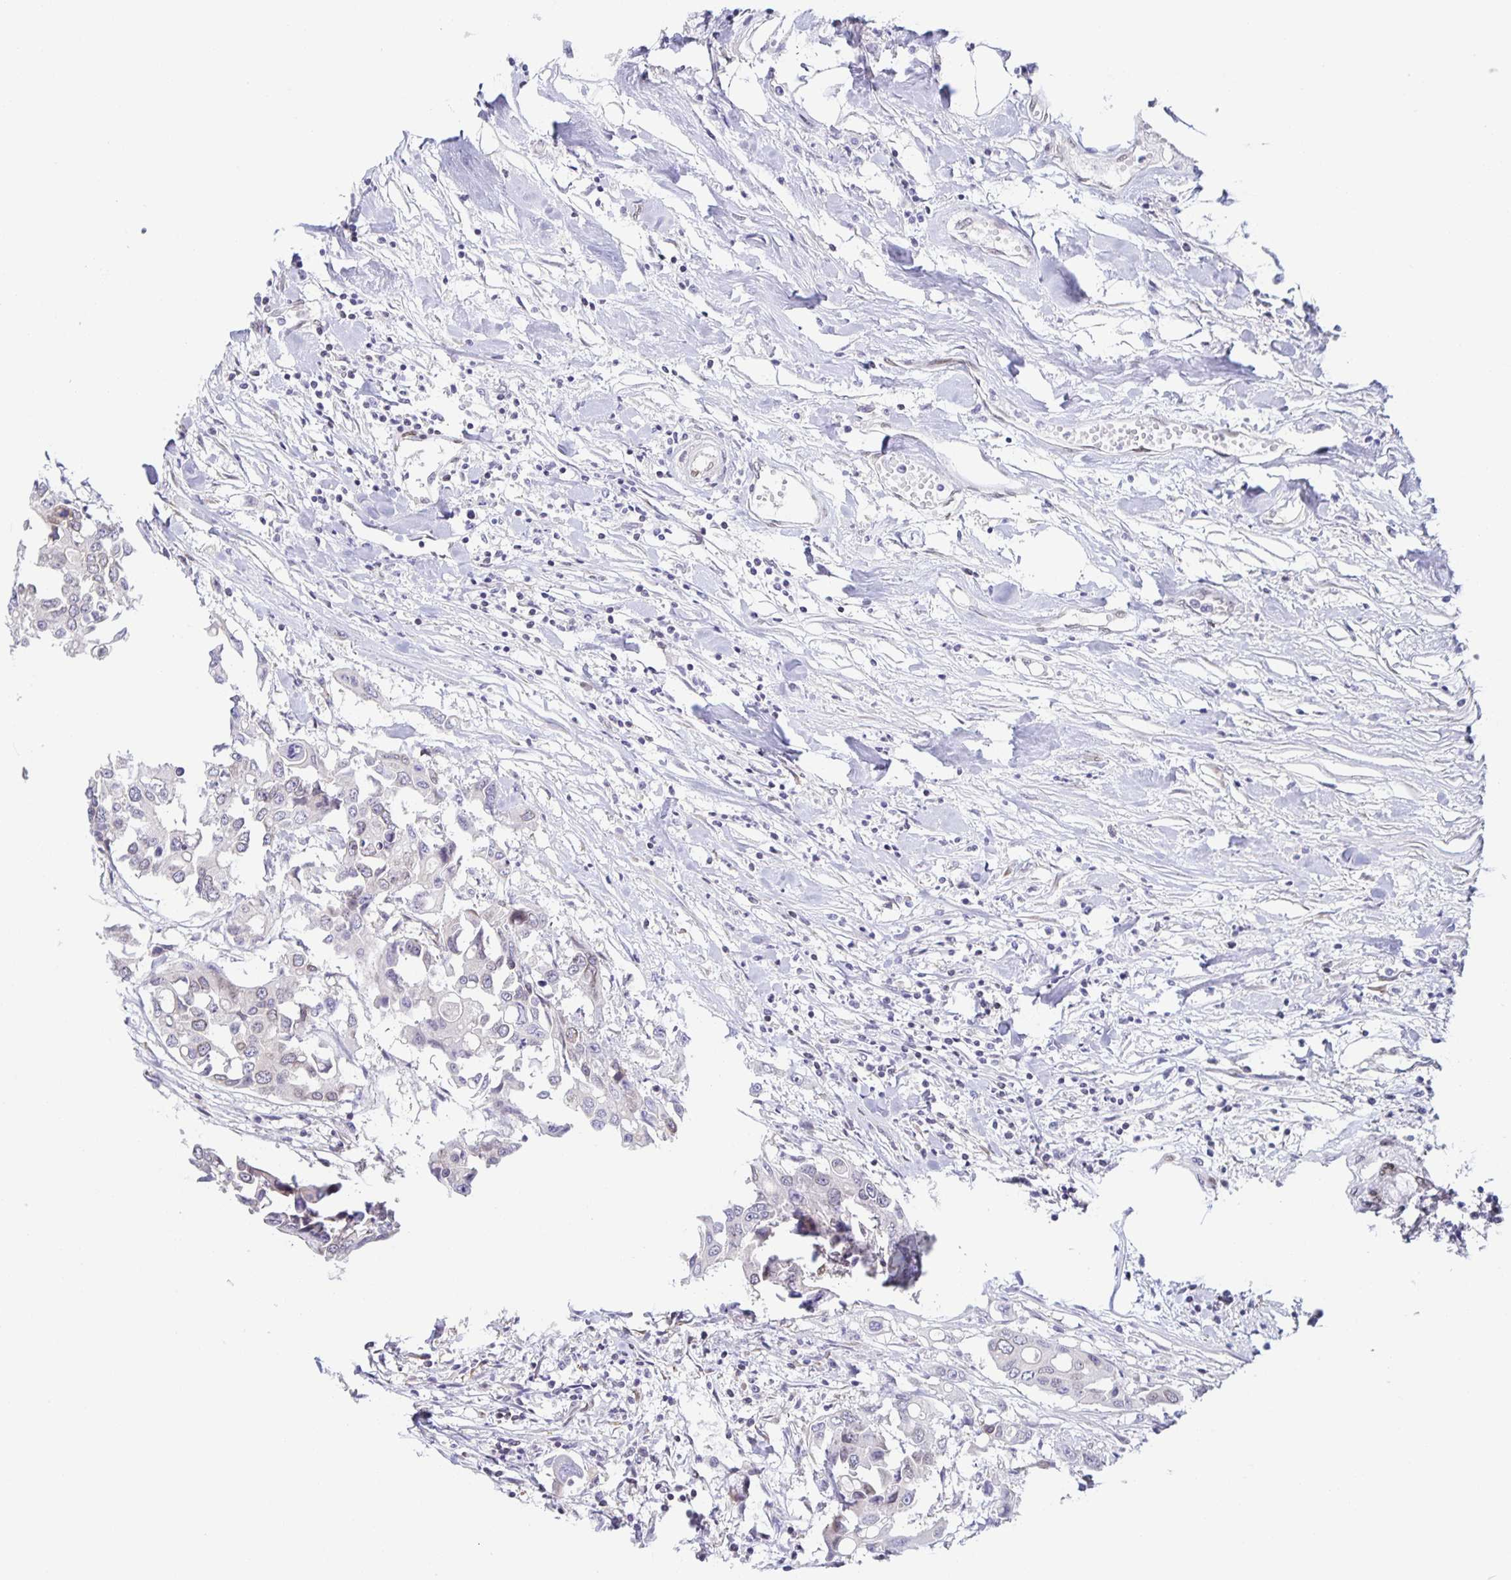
{"staining": {"intensity": "weak", "quantity": "<25%", "location": "cytoplasmic/membranous,nuclear"}, "tissue": "colorectal cancer", "cell_type": "Tumor cells", "image_type": "cancer", "snomed": [{"axis": "morphology", "description": "Adenocarcinoma, NOS"}, {"axis": "topography", "description": "Colon"}], "caption": "There is no significant staining in tumor cells of colorectal adenocarcinoma. Brightfield microscopy of IHC stained with DAB (brown) and hematoxylin (blue), captured at high magnification.", "gene": "SYNE2", "patient": {"sex": "male", "age": 77}}